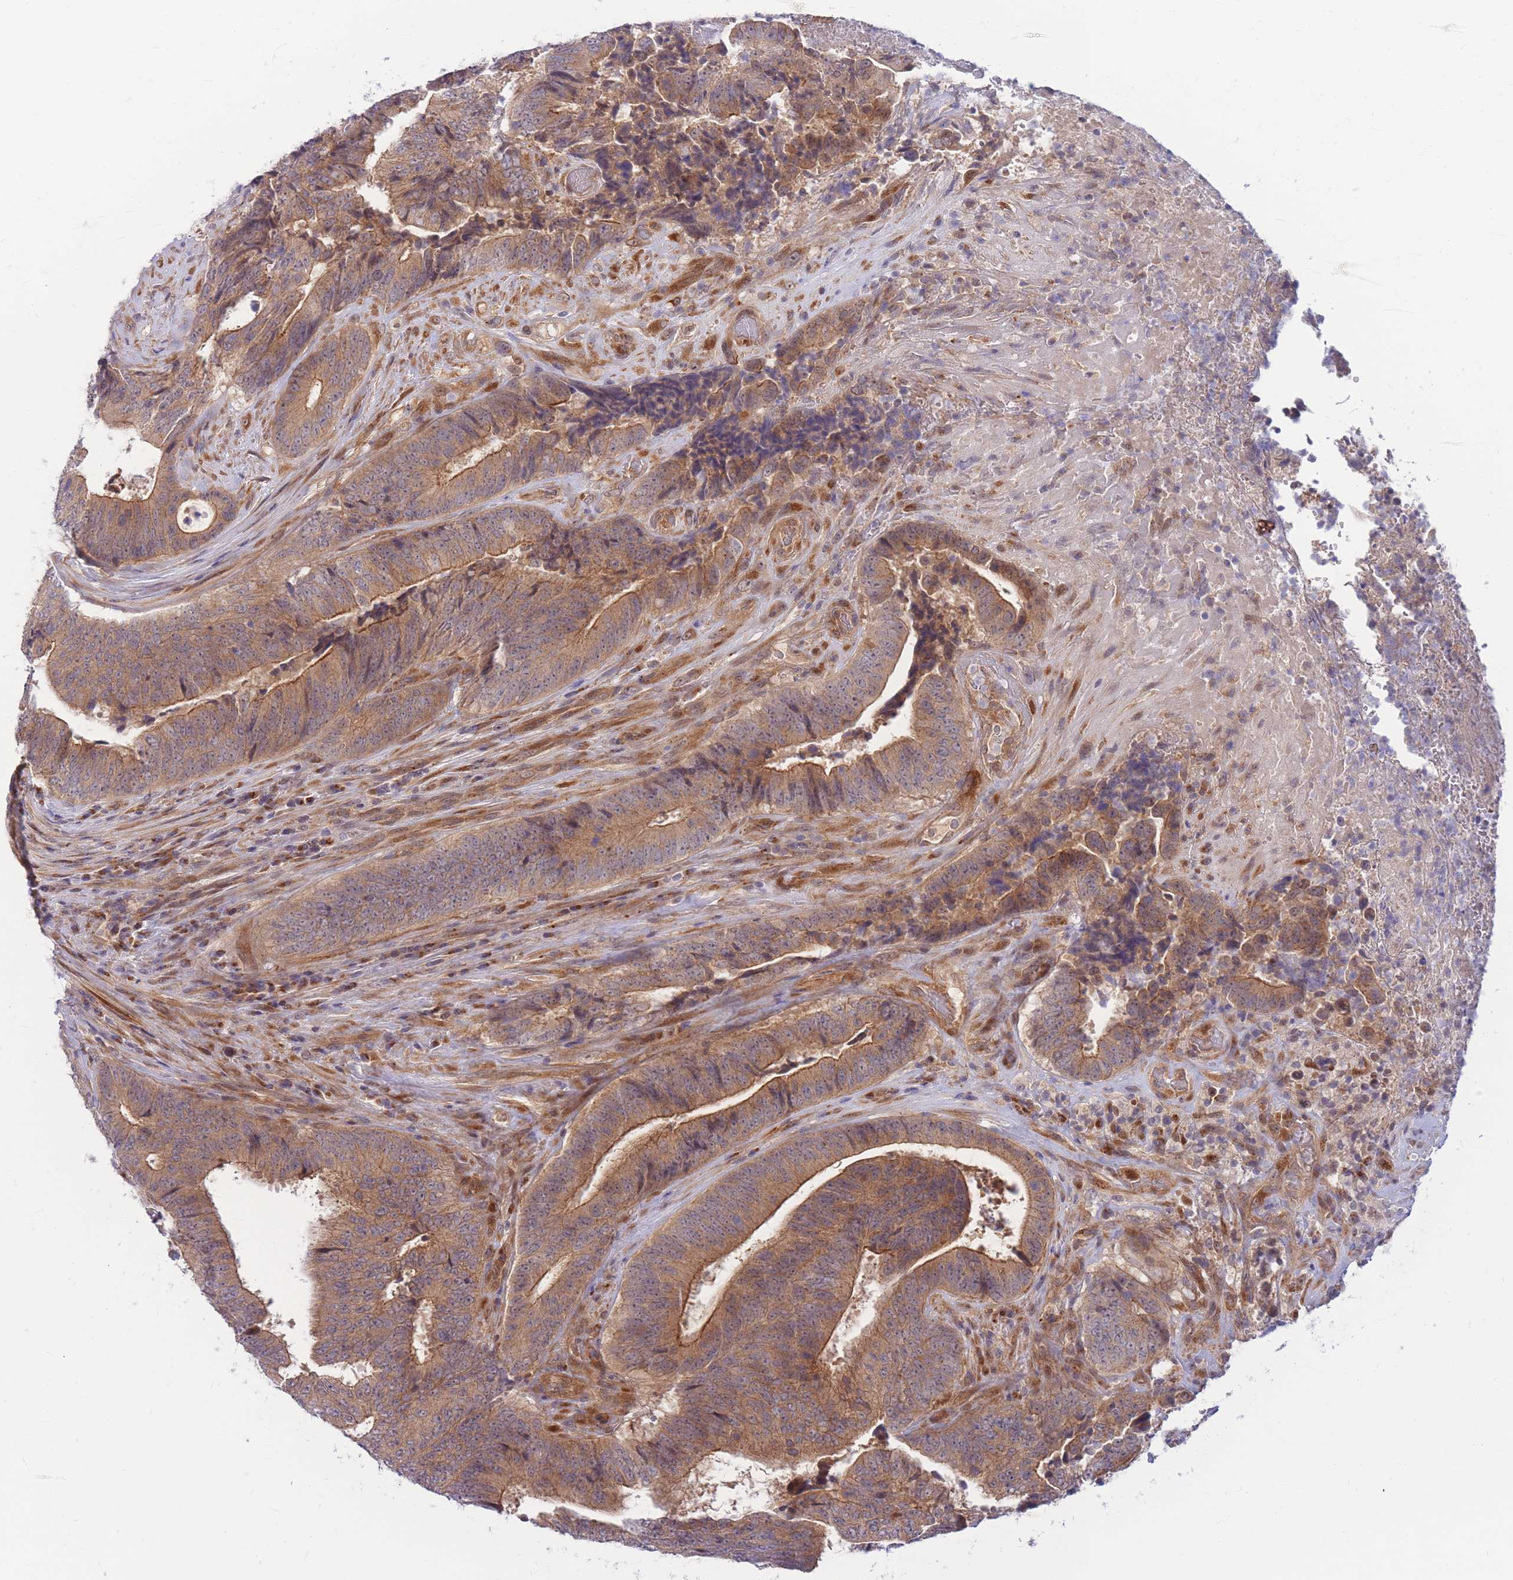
{"staining": {"intensity": "moderate", "quantity": ">75%", "location": "cytoplasmic/membranous"}, "tissue": "colorectal cancer", "cell_type": "Tumor cells", "image_type": "cancer", "snomed": [{"axis": "morphology", "description": "Adenocarcinoma, NOS"}, {"axis": "topography", "description": "Rectum"}], "caption": "Colorectal cancer (adenocarcinoma) tissue displays moderate cytoplasmic/membranous expression in approximately >75% of tumor cells, visualized by immunohistochemistry.", "gene": "APOL4", "patient": {"sex": "male", "age": 72}}